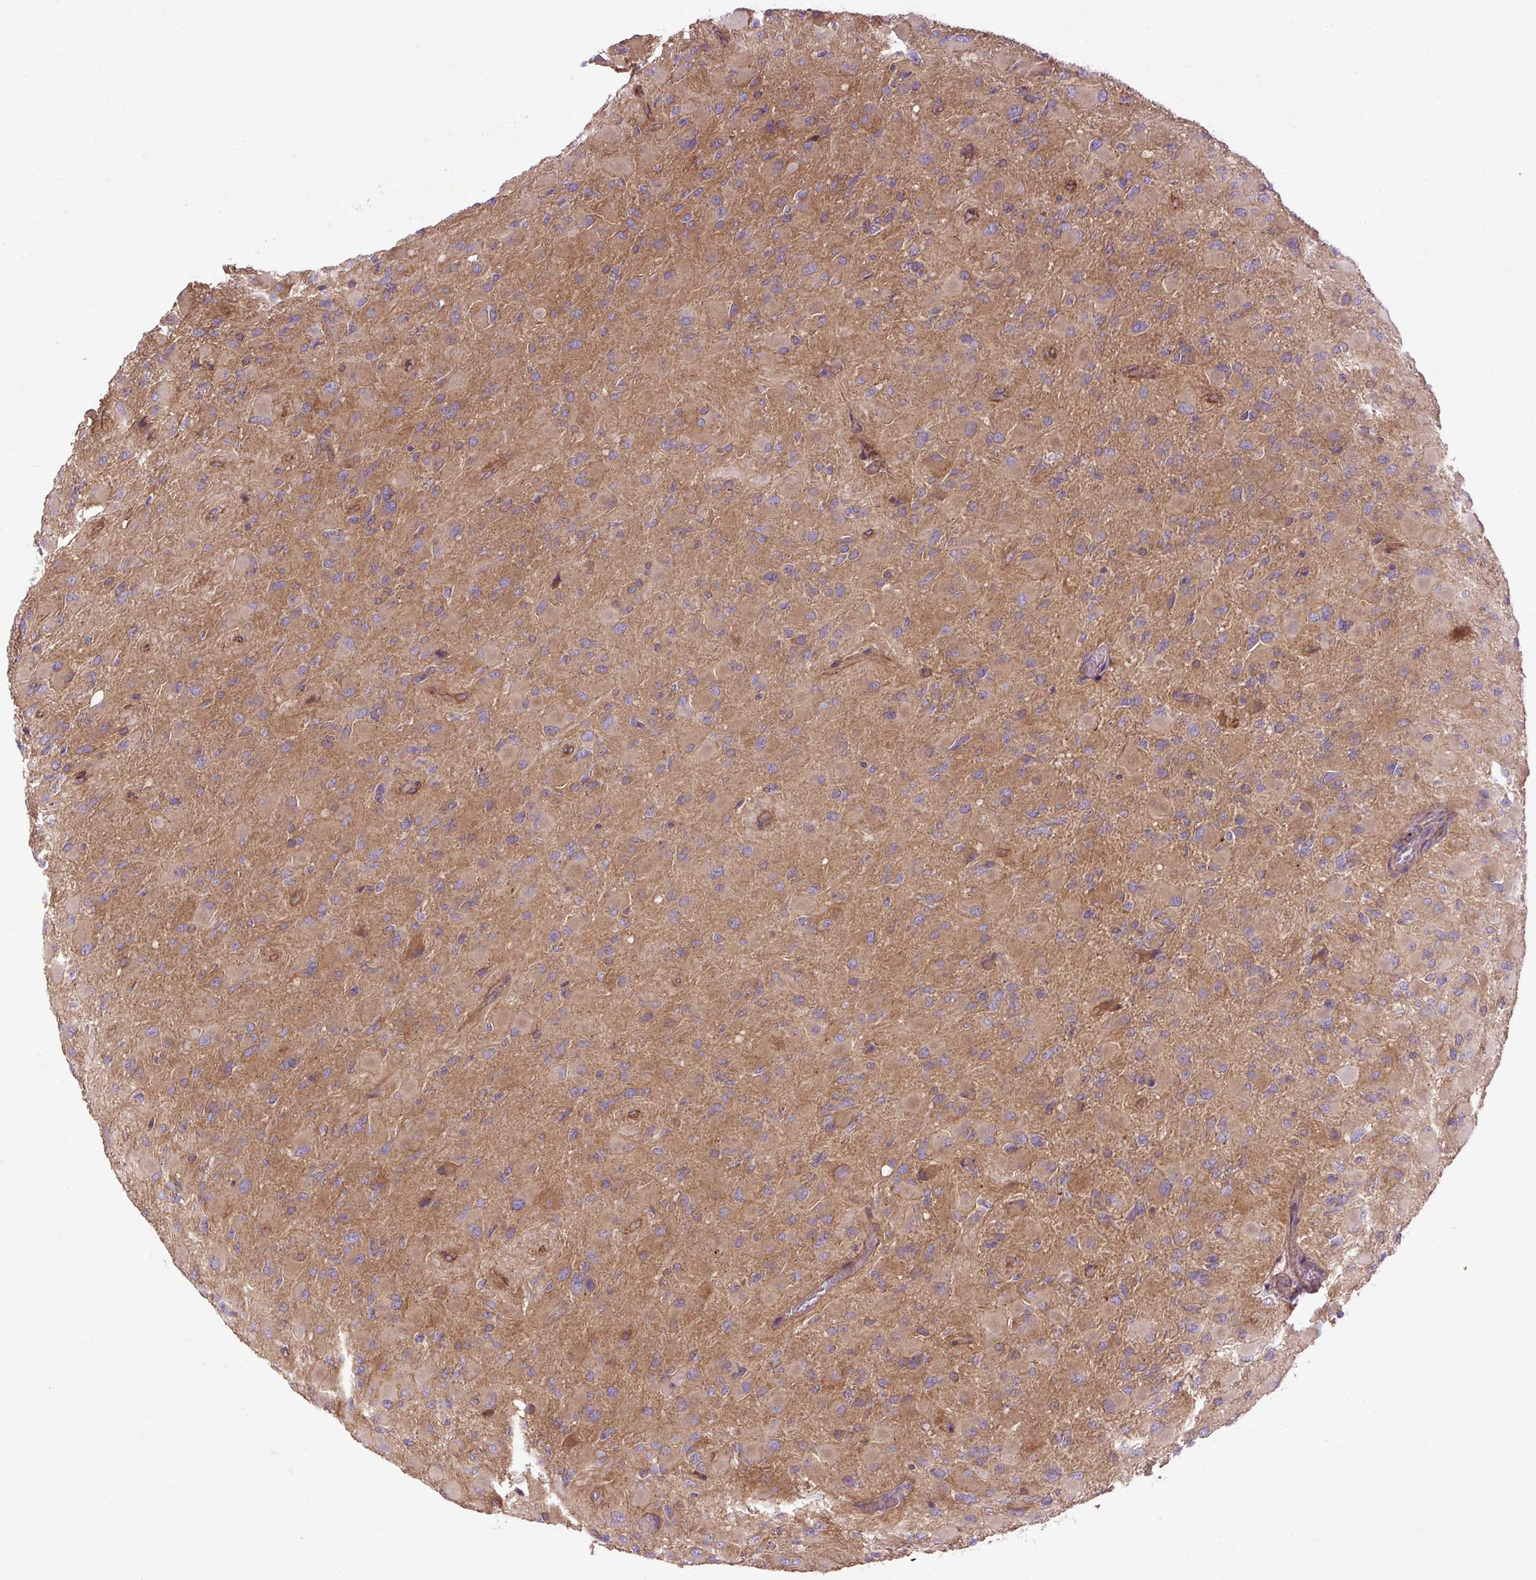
{"staining": {"intensity": "moderate", "quantity": ">75%", "location": "cytoplasmic/membranous"}, "tissue": "glioma", "cell_type": "Tumor cells", "image_type": "cancer", "snomed": [{"axis": "morphology", "description": "Glioma, malignant, High grade"}, {"axis": "topography", "description": "Cerebral cortex"}], "caption": "Glioma stained with immunohistochemistry (IHC) displays moderate cytoplasmic/membranous expression in approximately >75% of tumor cells.", "gene": "CCDC93", "patient": {"sex": "female", "age": 36}}